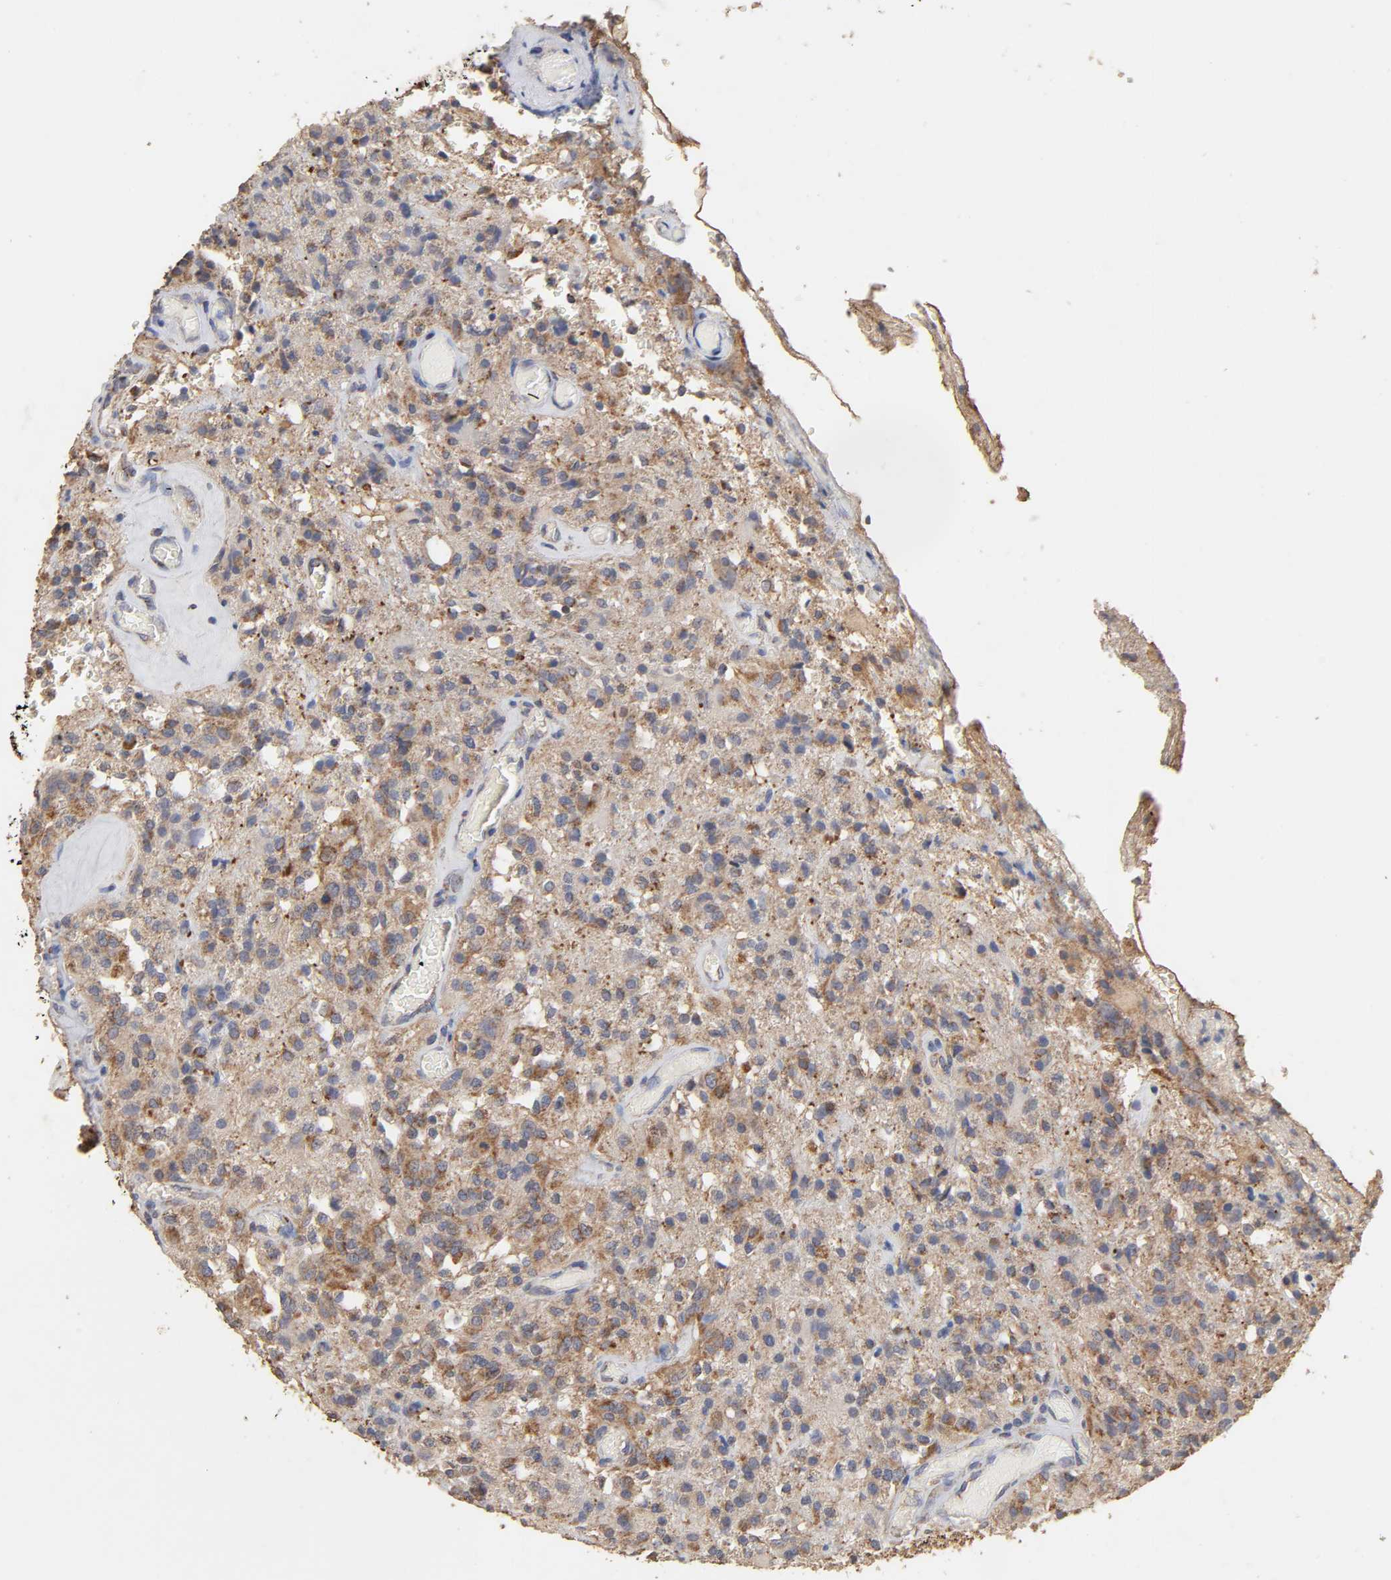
{"staining": {"intensity": "moderate", "quantity": "25%-75%", "location": "cytoplasmic/membranous"}, "tissue": "glioma", "cell_type": "Tumor cells", "image_type": "cancer", "snomed": [{"axis": "morphology", "description": "Normal tissue, NOS"}, {"axis": "morphology", "description": "Glioma, malignant, High grade"}, {"axis": "topography", "description": "Cerebral cortex"}], "caption": "Protein expression analysis of human malignant glioma (high-grade) reveals moderate cytoplasmic/membranous positivity in about 25%-75% of tumor cells.", "gene": "CYCS", "patient": {"sex": "male", "age": 56}}